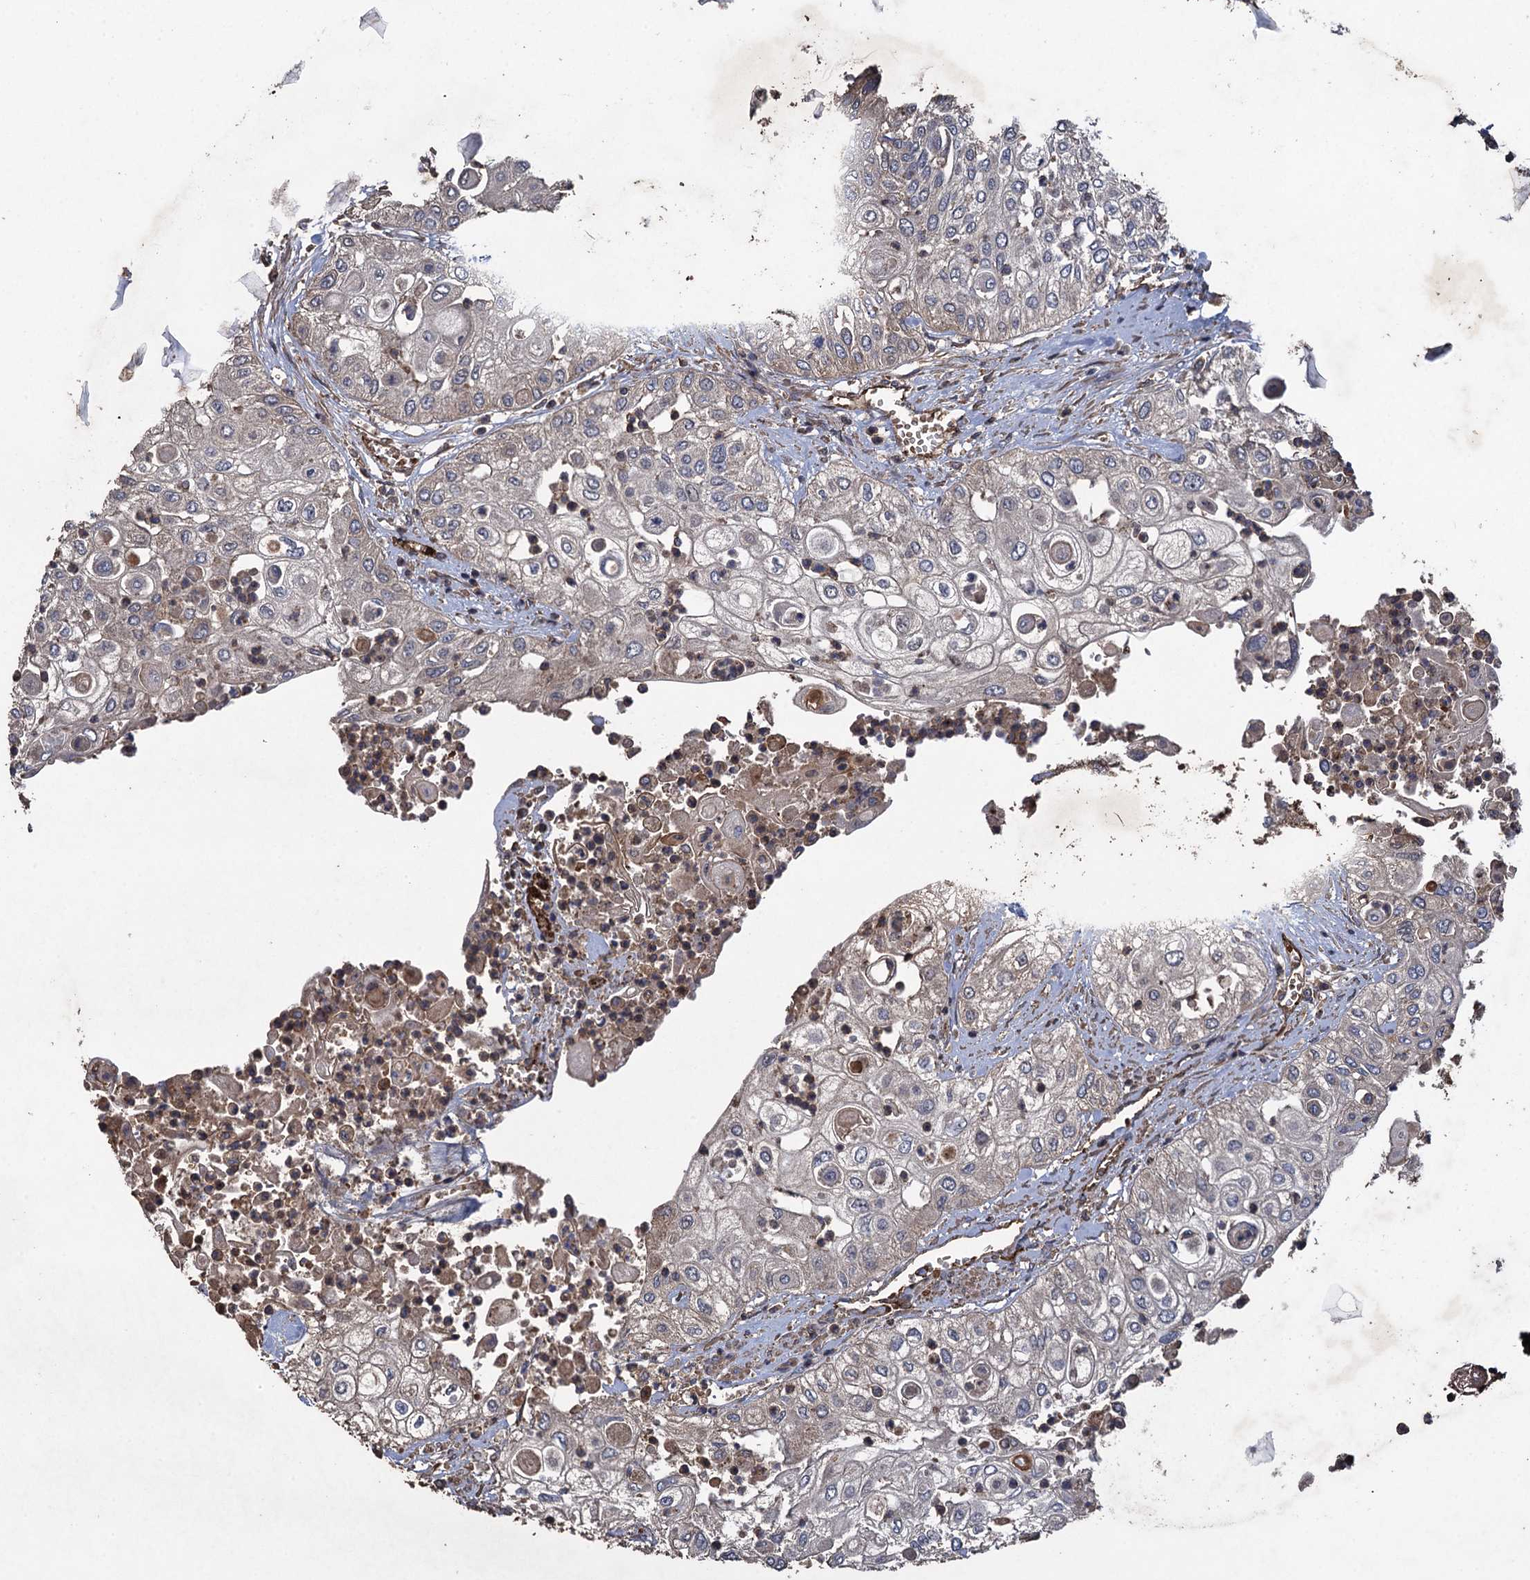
{"staining": {"intensity": "negative", "quantity": "none", "location": "none"}, "tissue": "urothelial cancer", "cell_type": "Tumor cells", "image_type": "cancer", "snomed": [{"axis": "morphology", "description": "Urothelial carcinoma, High grade"}, {"axis": "topography", "description": "Urinary bladder"}], "caption": "IHC histopathology image of human urothelial cancer stained for a protein (brown), which reveals no expression in tumor cells.", "gene": "TXNDC11", "patient": {"sex": "female", "age": 79}}